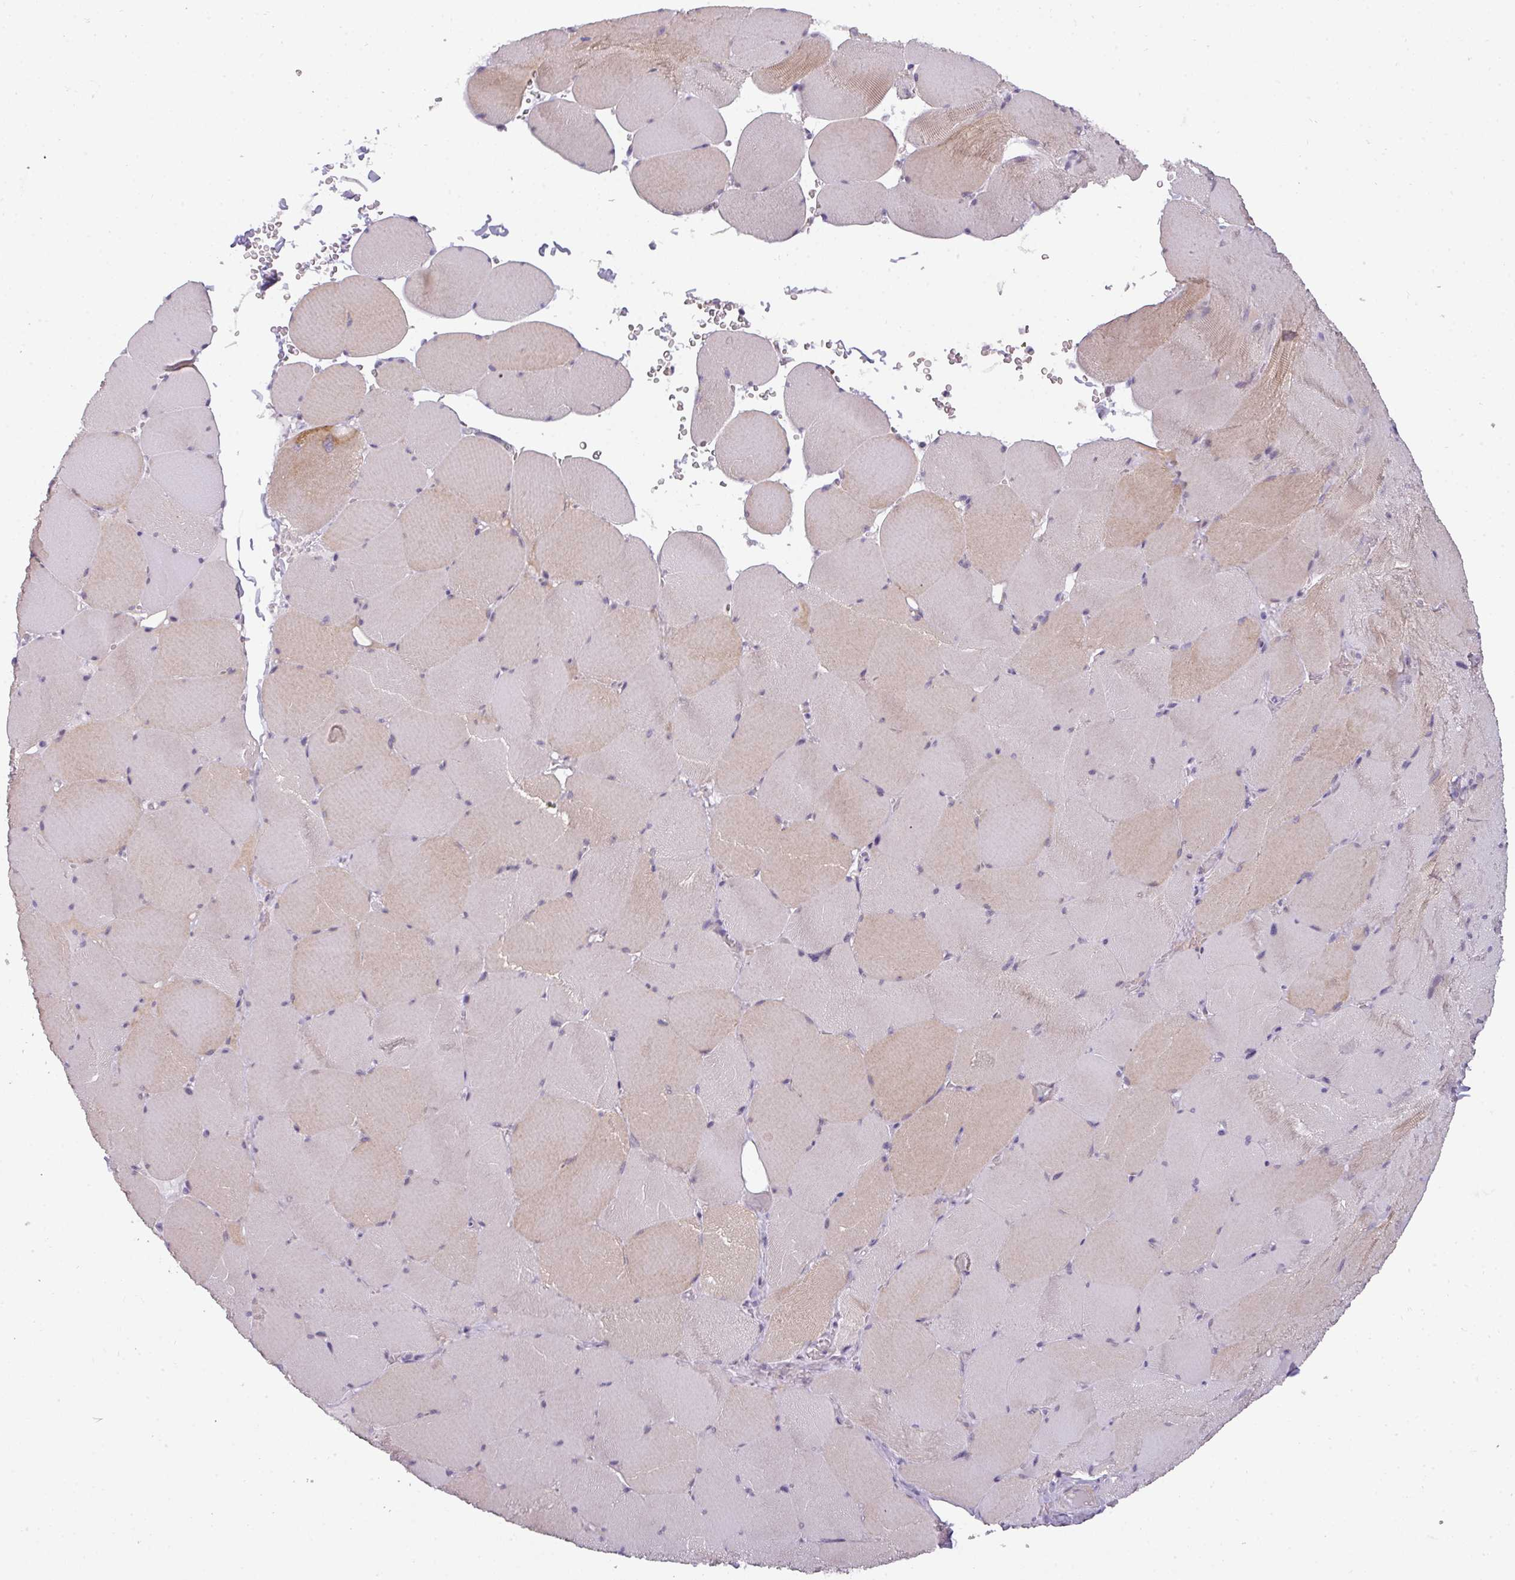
{"staining": {"intensity": "moderate", "quantity": "<25%", "location": "cytoplasmic/membranous"}, "tissue": "skeletal muscle", "cell_type": "Myocytes", "image_type": "normal", "snomed": [{"axis": "morphology", "description": "Normal tissue, NOS"}, {"axis": "topography", "description": "Skeletal muscle"}, {"axis": "topography", "description": "Head-Neck"}], "caption": "Moderate cytoplasmic/membranous protein positivity is seen in approximately <25% of myocytes in skeletal muscle. (brown staining indicates protein expression, while blue staining denotes nuclei).", "gene": "C2orf68", "patient": {"sex": "male", "age": 66}}